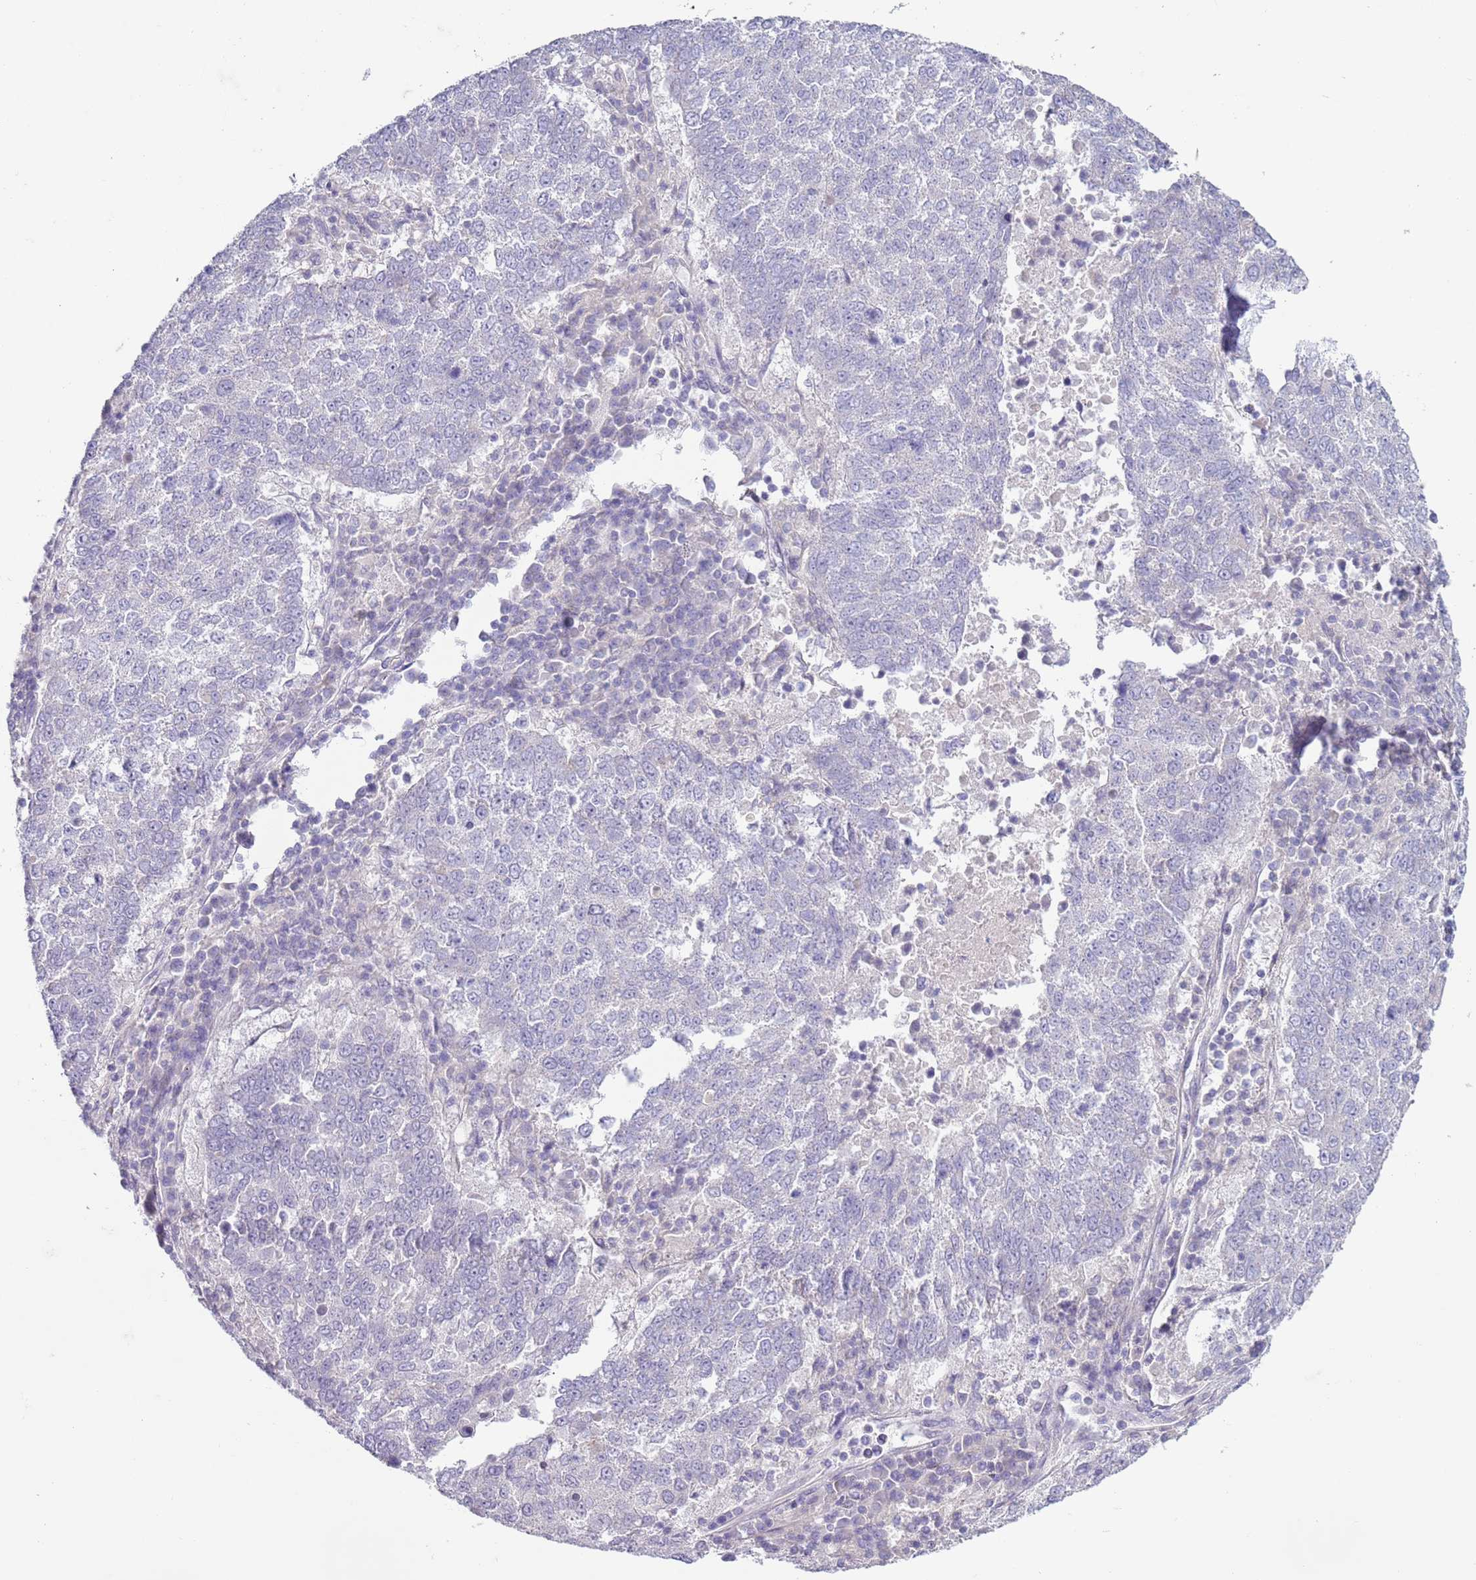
{"staining": {"intensity": "negative", "quantity": "none", "location": "none"}, "tissue": "lung cancer", "cell_type": "Tumor cells", "image_type": "cancer", "snomed": [{"axis": "morphology", "description": "Squamous cell carcinoma, NOS"}, {"axis": "topography", "description": "Lung"}], "caption": "Protein analysis of lung squamous cell carcinoma demonstrates no significant staining in tumor cells.", "gene": "NPAP1", "patient": {"sex": "male", "age": 73}}